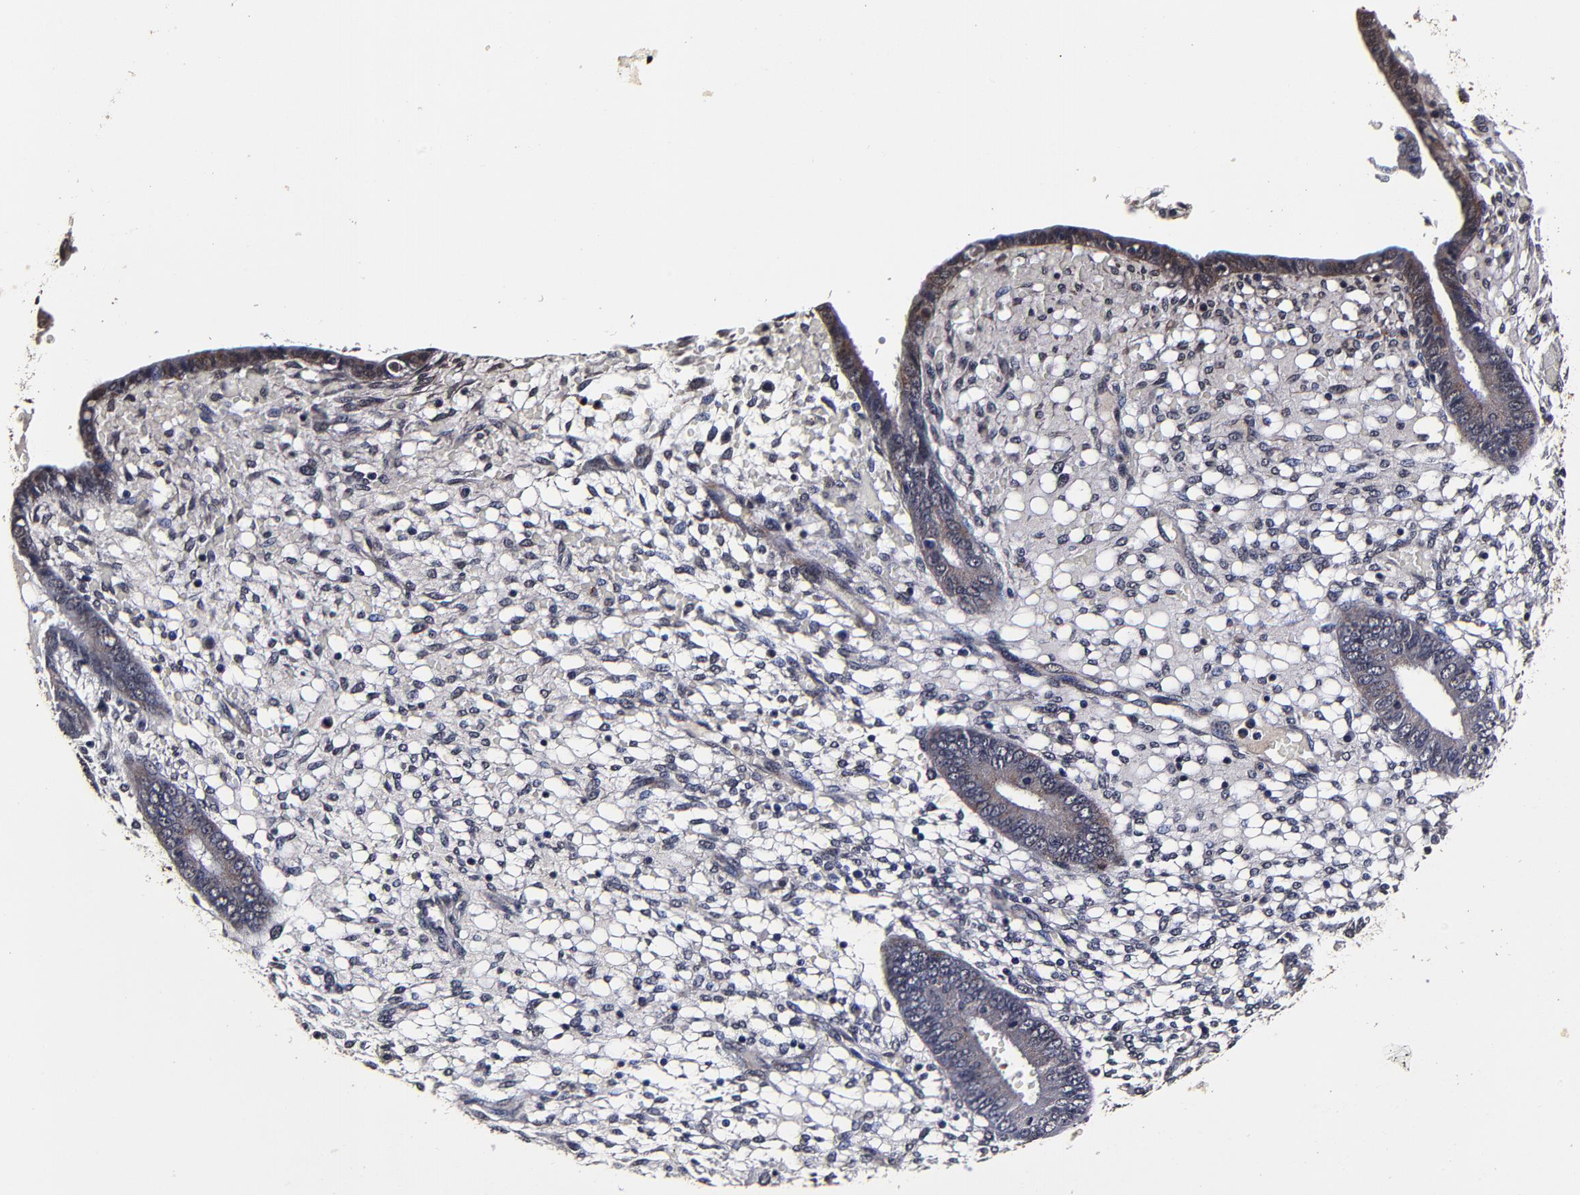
{"staining": {"intensity": "negative", "quantity": "none", "location": "none"}, "tissue": "endometrium", "cell_type": "Cells in endometrial stroma", "image_type": "normal", "snomed": [{"axis": "morphology", "description": "Normal tissue, NOS"}, {"axis": "topography", "description": "Endometrium"}], "caption": "An immunohistochemistry (IHC) micrograph of normal endometrium is shown. There is no staining in cells in endometrial stroma of endometrium.", "gene": "MMP15", "patient": {"sex": "female", "age": 42}}